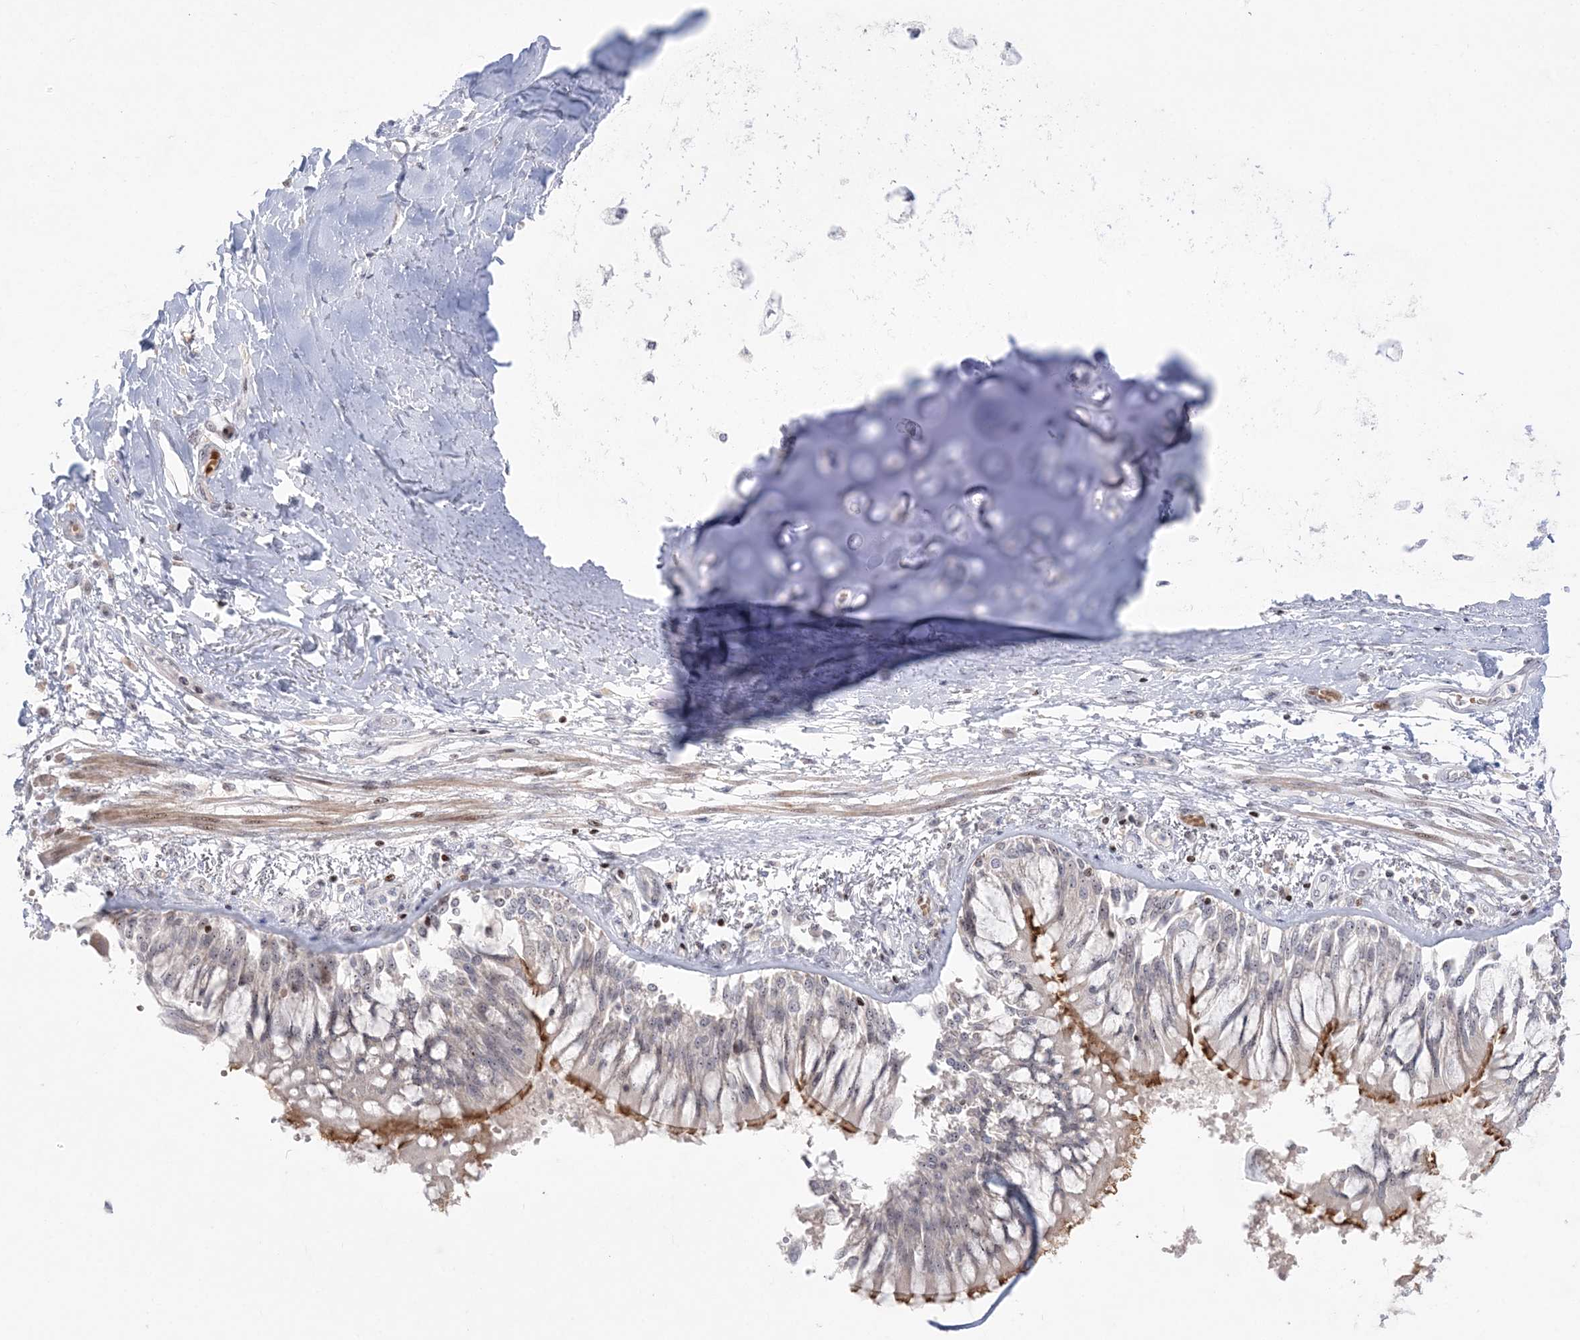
{"staining": {"intensity": "negative", "quantity": "none", "location": "none"}, "tissue": "adipose tissue", "cell_type": "Adipocytes", "image_type": "normal", "snomed": [{"axis": "morphology", "description": "Normal tissue, NOS"}, {"axis": "topography", "description": "Cartilage tissue"}, {"axis": "topography", "description": "Bronchus"}, {"axis": "topography", "description": "Lung"}, {"axis": "topography", "description": "Peripheral nerve tissue"}], "caption": "Adipose tissue stained for a protein using IHC demonstrates no positivity adipocytes.", "gene": "SH3BP4", "patient": {"sex": "female", "age": 49}}